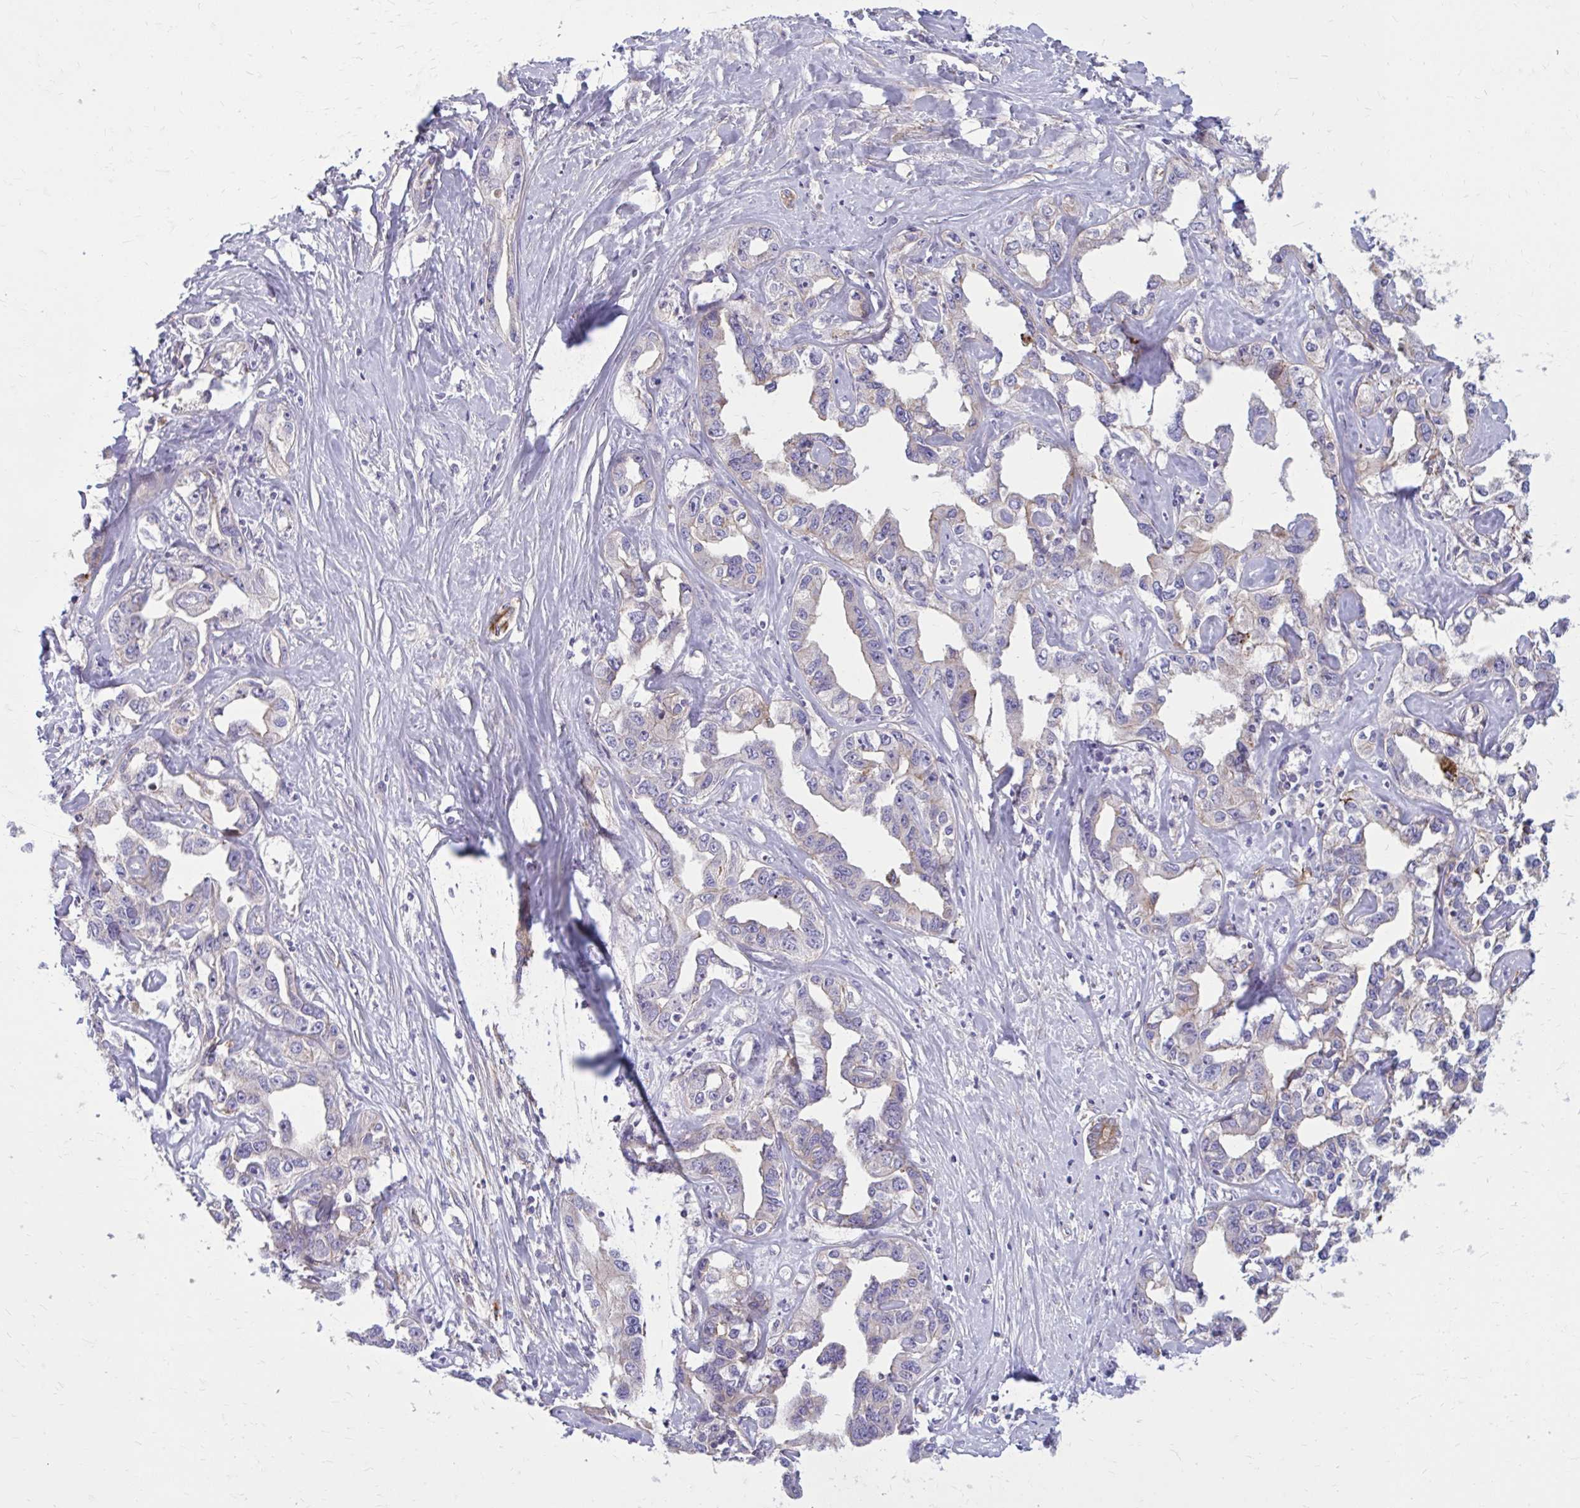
{"staining": {"intensity": "negative", "quantity": "none", "location": "none"}, "tissue": "liver cancer", "cell_type": "Tumor cells", "image_type": "cancer", "snomed": [{"axis": "morphology", "description": "Cholangiocarcinoma"}, {"axis": "topography", "description": "Liver"}], "caption": "IHC photomicrograph of neoplastic tissue: liver cancer (cholangiocarcinoma) stained with DAB (3,3'-diaminobenzidine) exhibits no significant protein staining in tumor cells.", "gene": "FAP", "patient": {"sex": "male", "age": 59}}